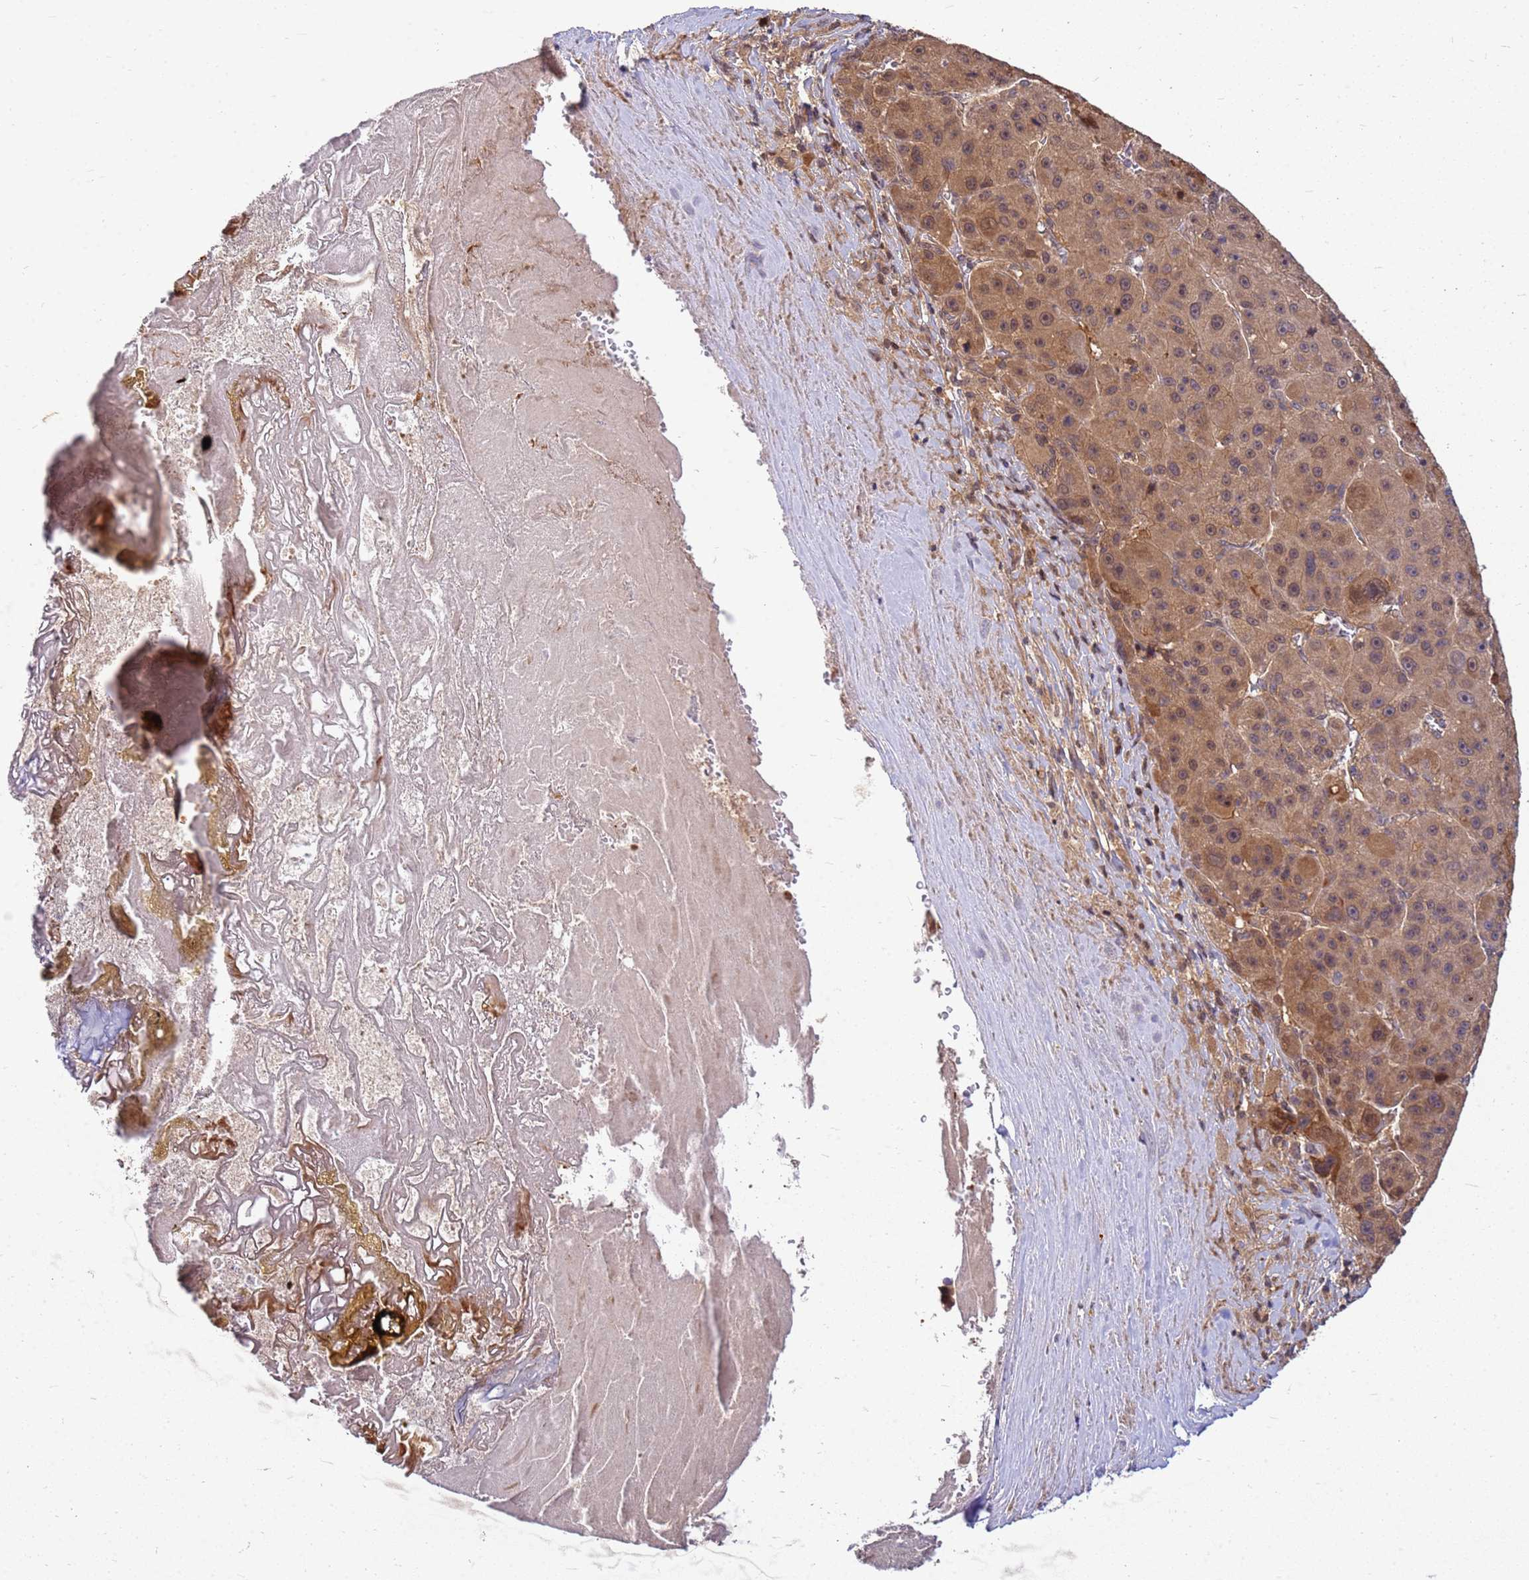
{"staining": {"intensity": "moderate", "quantity": ">75%", "location": "cytoplasmic/membranous"}, "tissue": "liver cancer", "cell_type": "Tumor cells", "image_type": "cancer", "snomed": [{"axis": "morphology", "description": "Carcinoma, Hepatocellular, NOS"}, {"axis": "topography", "description": "Liver"}], "caption": "Immunohistochemistry (IHC) photomicrograph of neoplastic tissue: human liver cancer stained using immunohistochemistry reveals medium levels of moderate protein expression localized specifically in the cytoplasmic/membranous of tumor cells, appearing as a cytoplasmic/membranous brown color.", "gene": "DUS4L", "patient": {"sex": "male", "age": 76}}